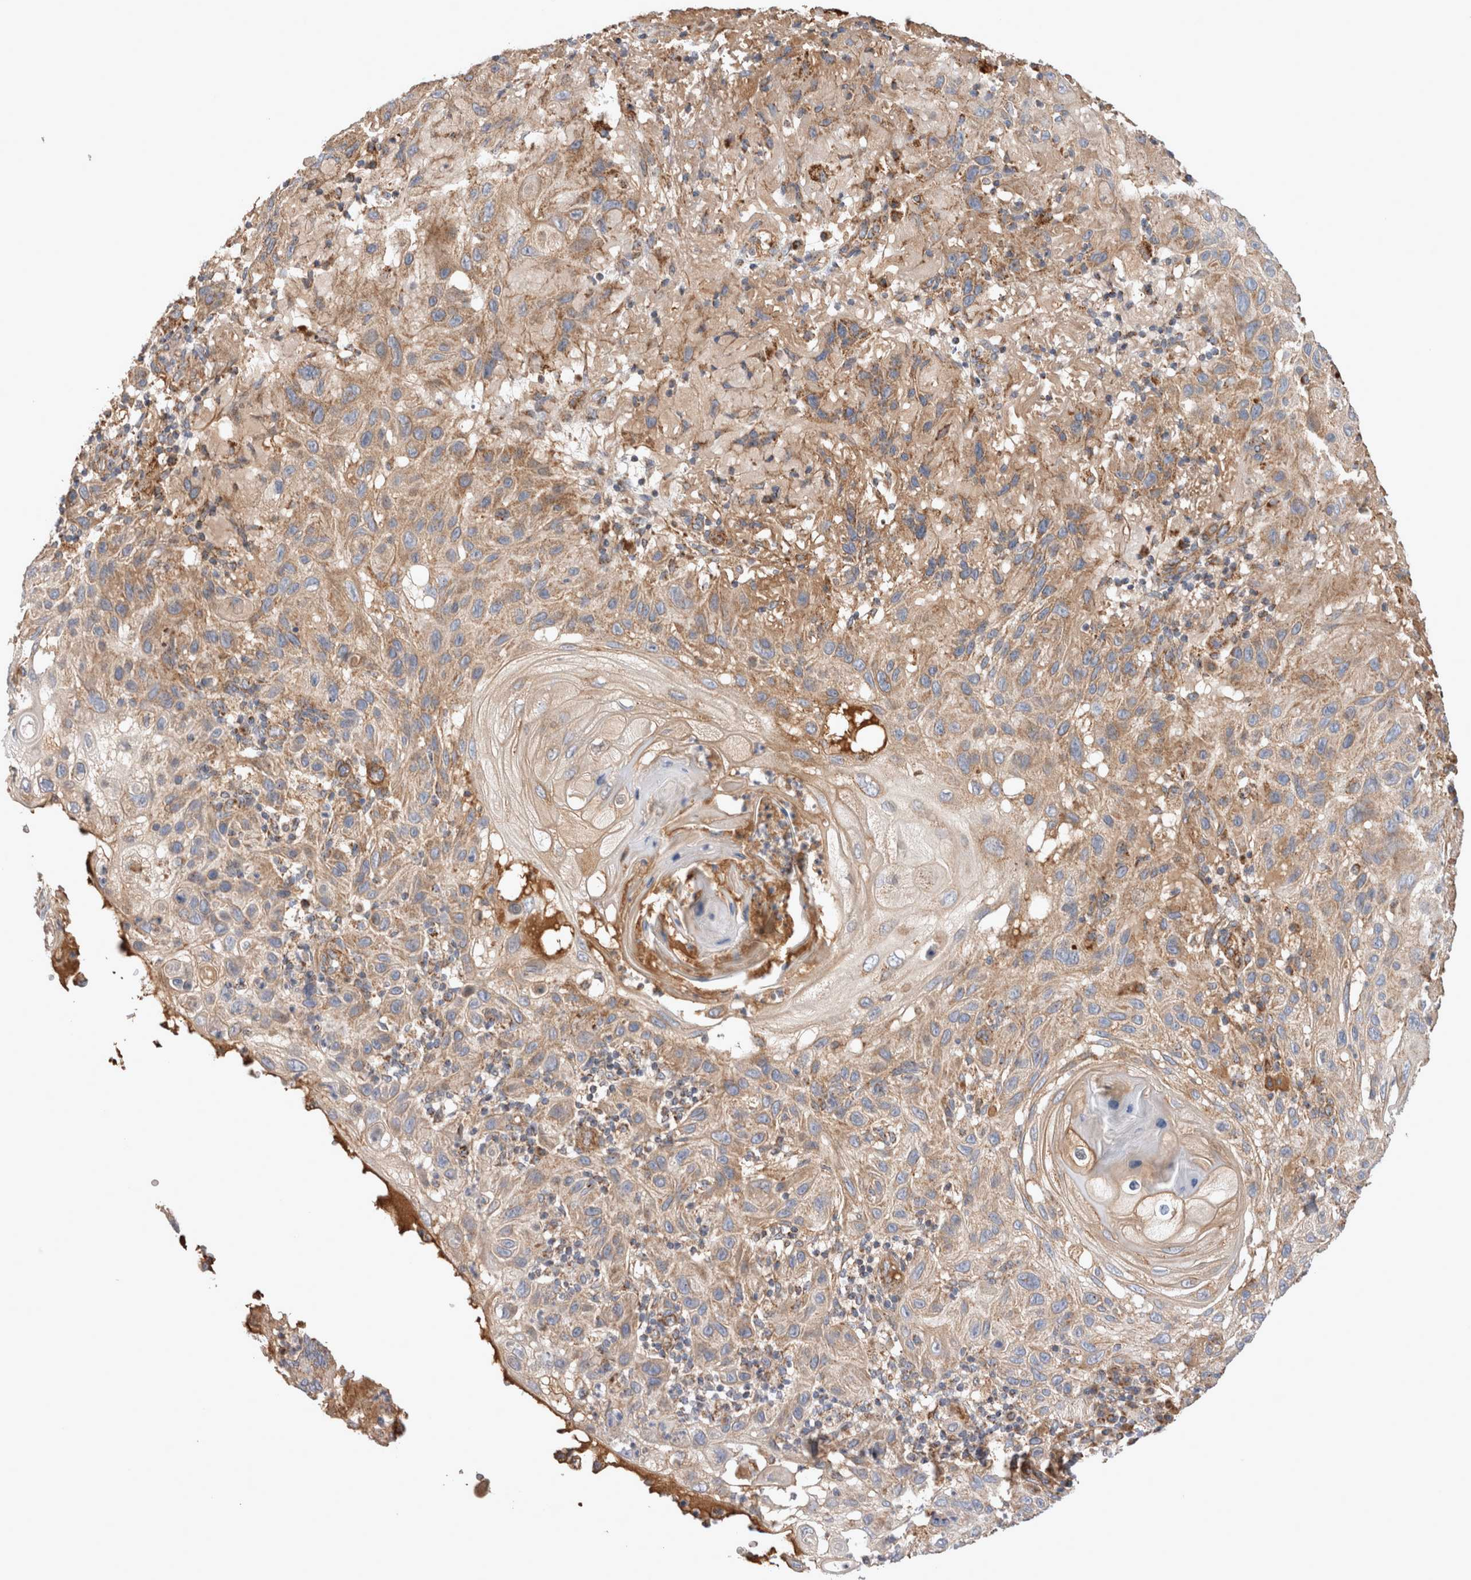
{"staining": {"intensity": "moderate", "quantity": "25%-75%", "location": "cytoplasmic/membranous"}, "tissue": "skin cancer", "cell_type": "Tumor cells", "image_type": "cancer", "snomed": [{"axis": "morphology", "description": "Normal tissue, NOS"}, {"axis": "morphology", "description": "Squamous cell carcinoma, NOS"}, {"axis": "topography", "description": "Skin"}], "caption": "An immunohistochemistry histopathology image of neoplastic tissue is shown. Protein staining in brown labels moderate cytoplasmic/membranous positivity in skin cancer within tumor cells.", "gene": "MRPS28", "patient": {"sex": "female", "age": 96}}